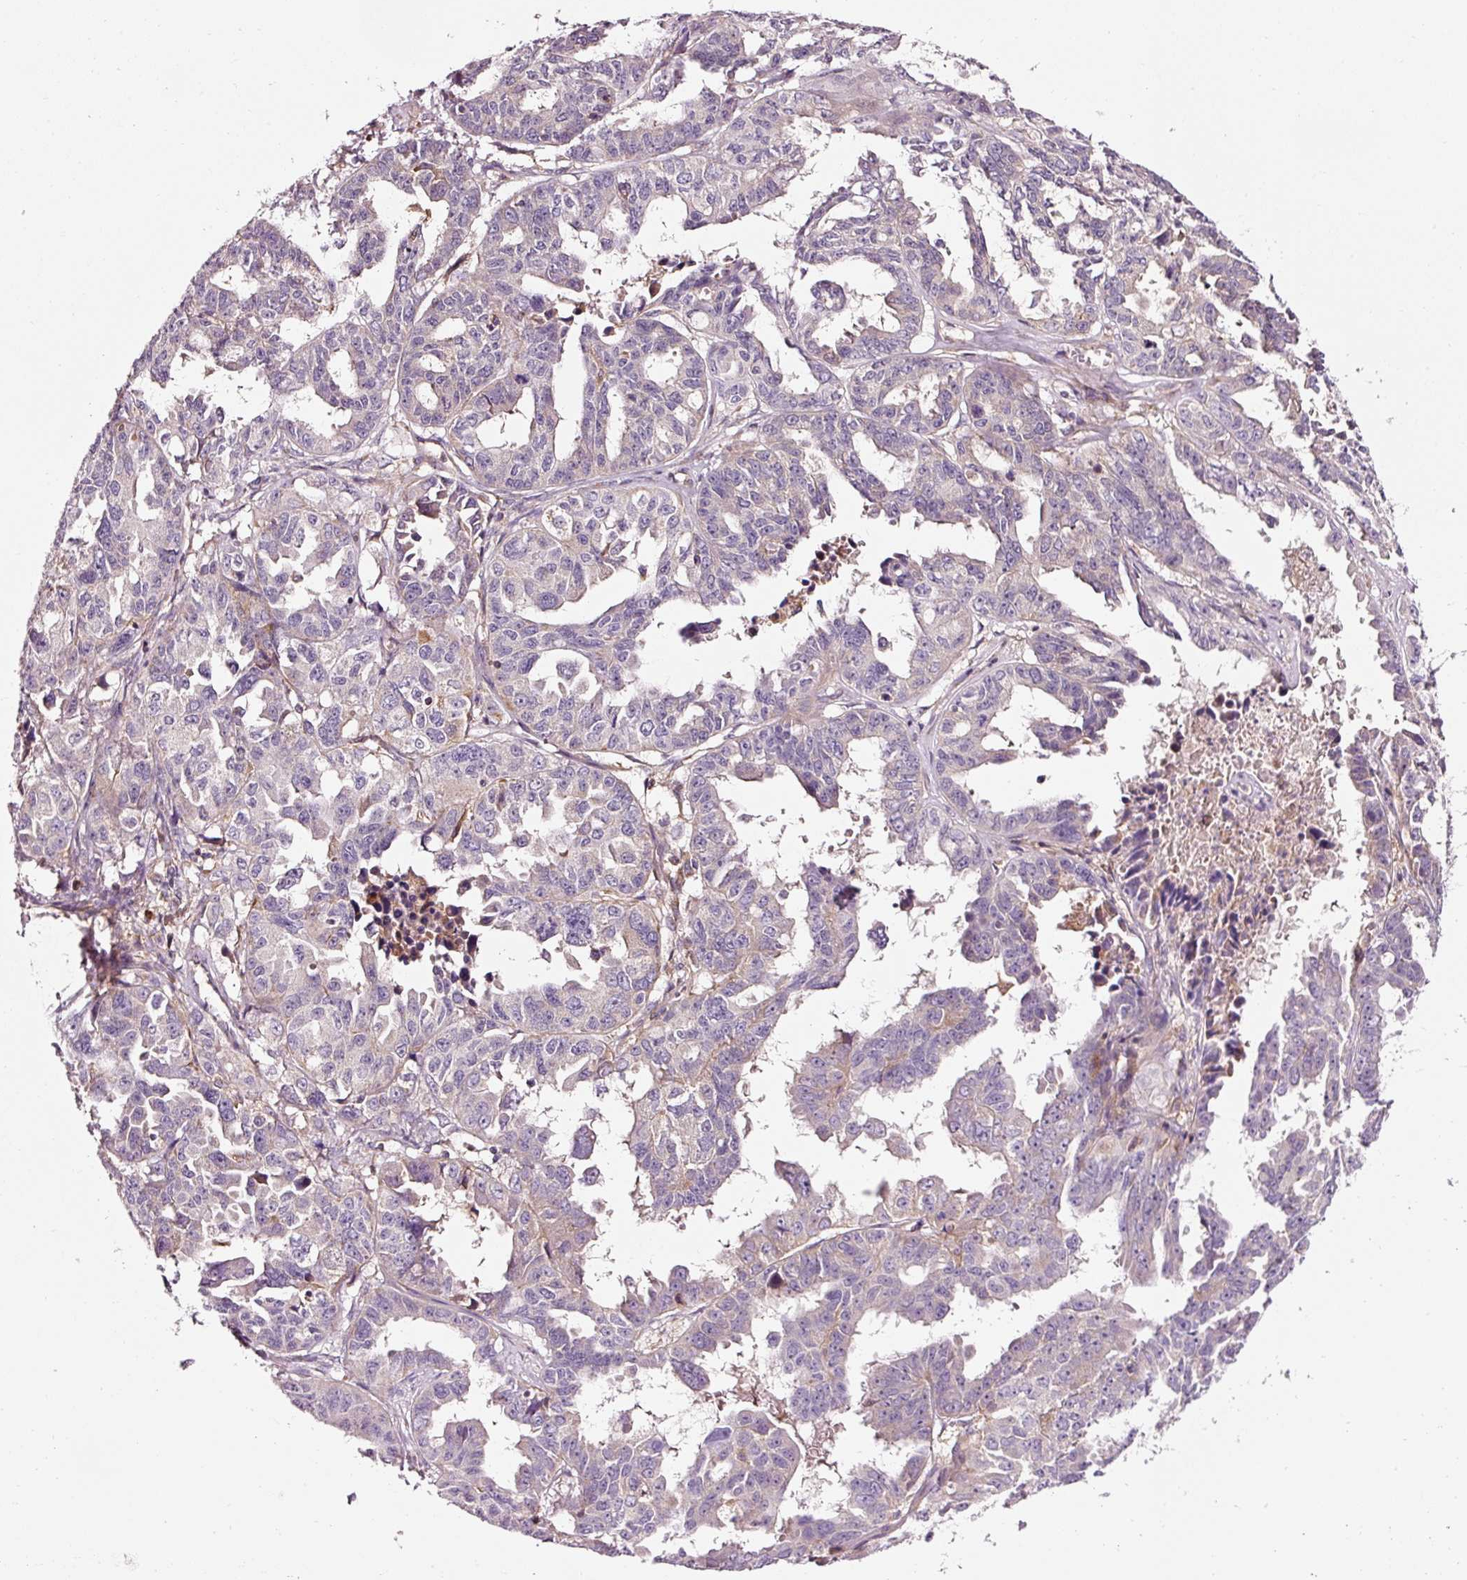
{"staining": {"intensity": "negative", "quantity": "none", "location": "none"}, "tissue": "ovarian cancer", "cell_type": "Tumor cells", "image_type": "cancer", "snomed": [{"axis": "morphology", "description": "Adenocarcinoma, NOS"}, {"axis": "morphology", "description": "Carcinoma, endometroid"}, {"axis": "topography", "description": "Ovary"}], "caption": "IHC histopathology image of neoplastic tissue: human ovarian adenocarcinoma stained with DAB (3,3'-diaminobenzidine) displays no significant protein positivity in tumor cells.", "gene": "NAPA", "patient": {"sex": "female", "age": 72}}